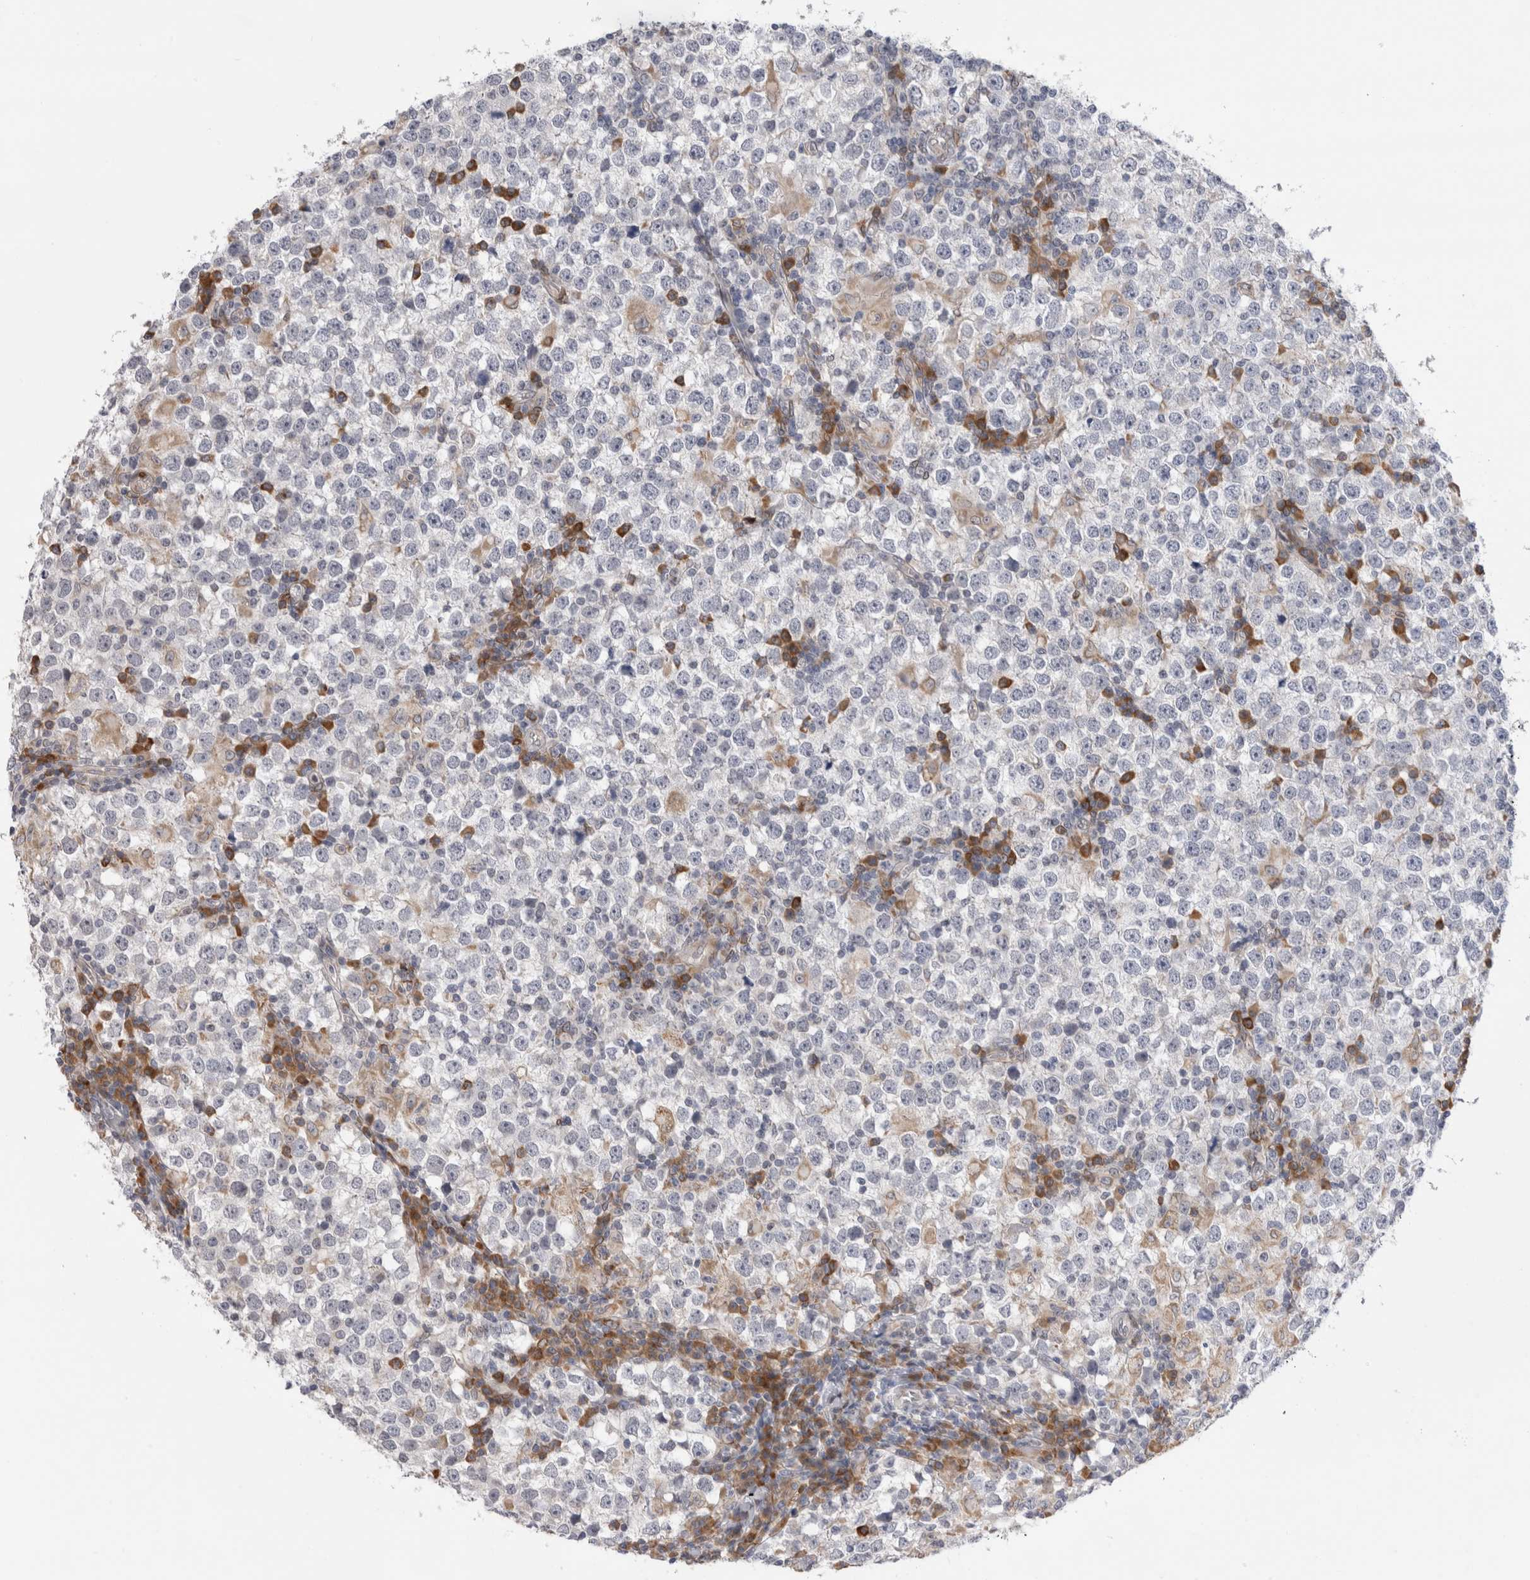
{"staining": {"intensity": "negative", "quantity": "none", "location": "none"}, "tissue": "testis cancer", "cell_type": "Tumor cells", "image_type": "cancer", "snomed": [{"axis": "morphology", "description": "Seminoma, NOS"}, {"axis": "topography", "description": "Testis"}], "caption": "Micrograph shows no significant protein expression in tumor cells of testis cancer.", "gene": "VCPIP1", "patient": {"sex": "male", "age": 65}}